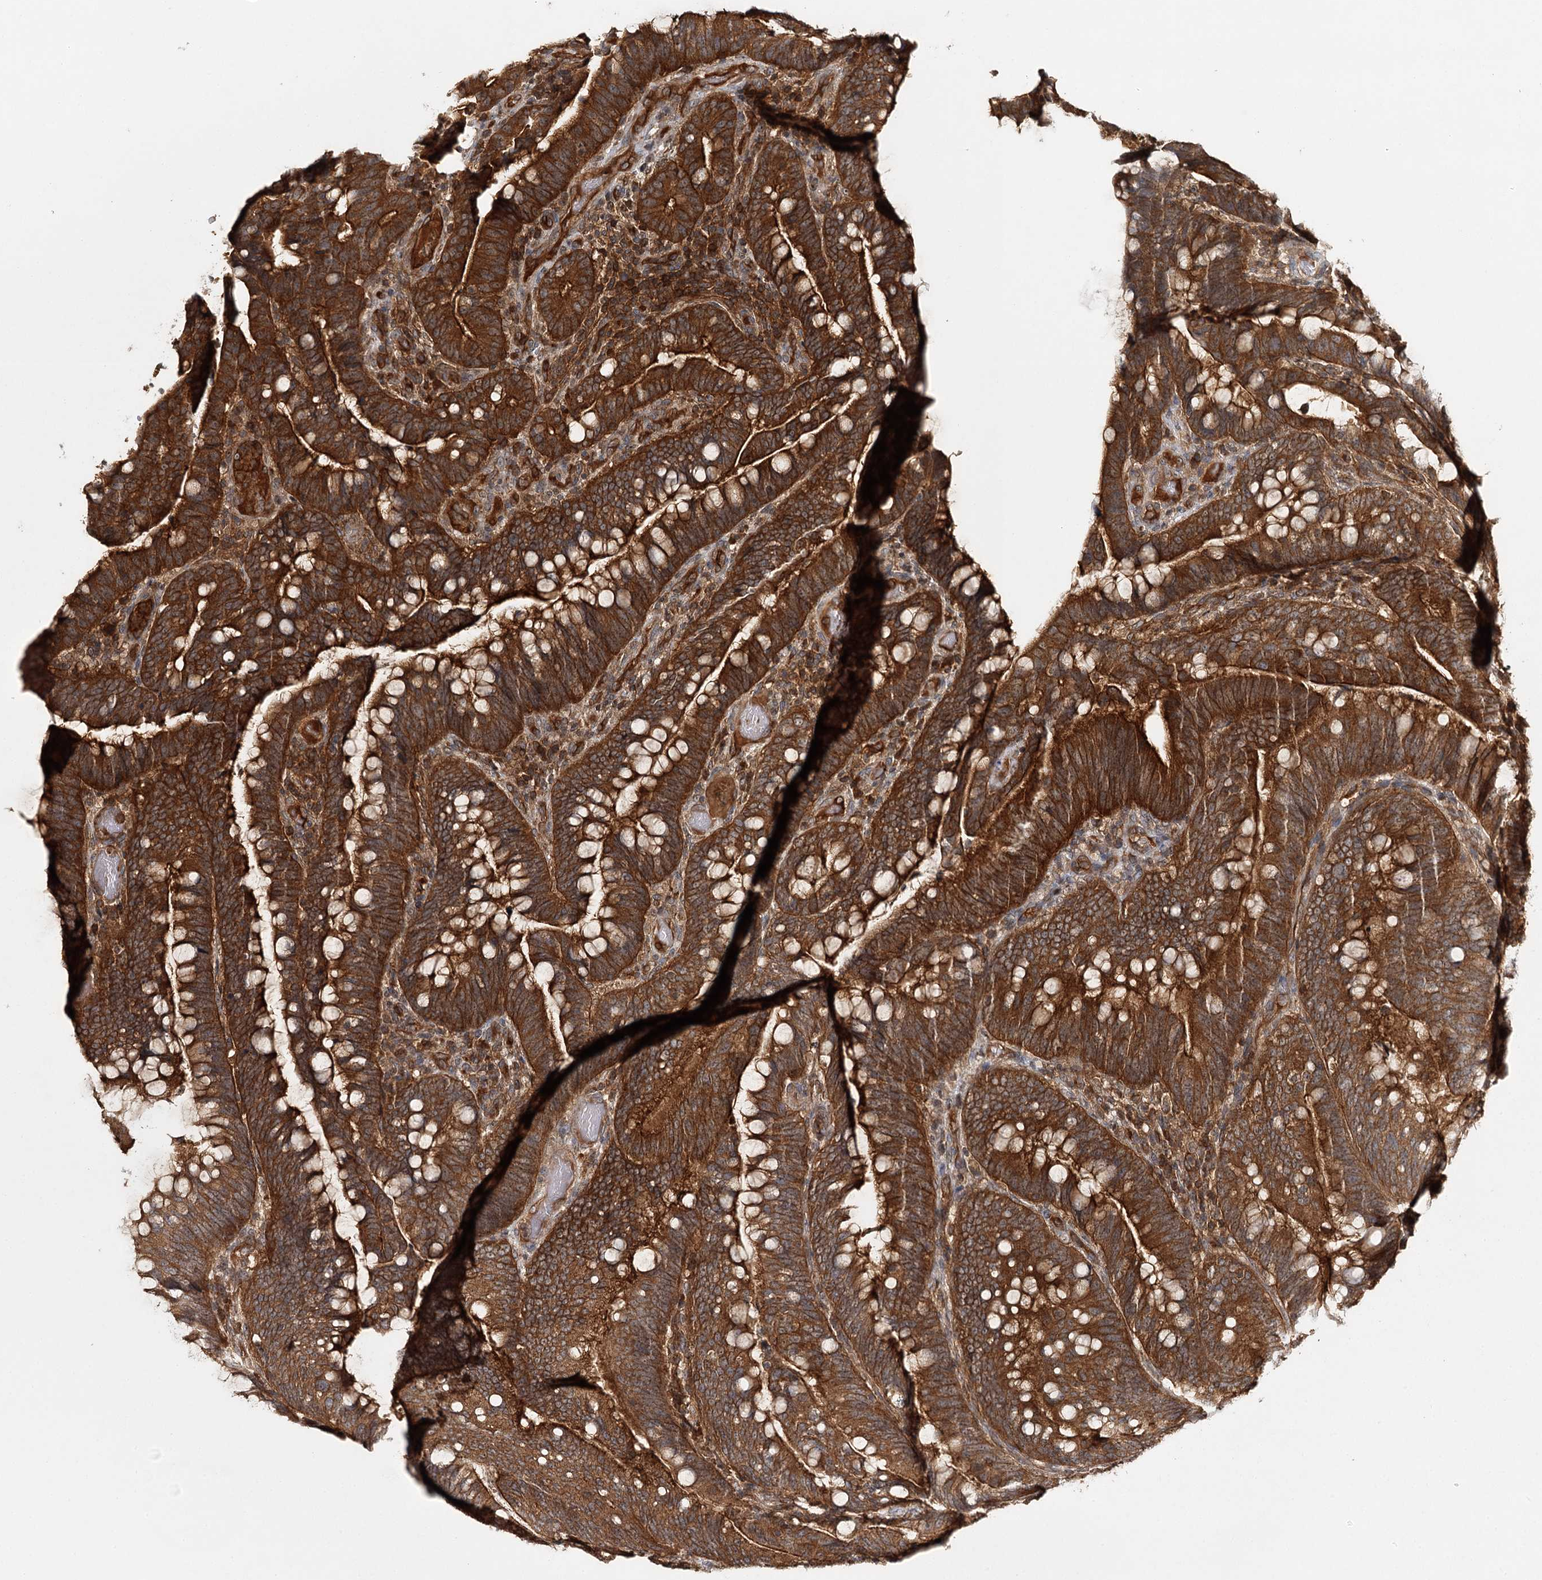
{"staining": {"intensity": "strong", "quantity": ">75%", "location": "cytoplasmic/membranous"}, "tissue": "colorectal cancer", "cell_type": "Tumor cells", "image_type": "cancer", "snomed": [{"axis": "morphology", "description": "Adenocarcinoma, NOS"}, {"axis": "topography", "description": "Colon"}], "caption": "This micrograph demonstrates colorectal cancer stained with IHC to label a protein in brown. The cytoplasmic/membranous of tumor cells show strong positivity for the protein. Nuclei are counter-stained blue.", "gene": "BCR", "patient": {"sex": "female", "age": 66}}